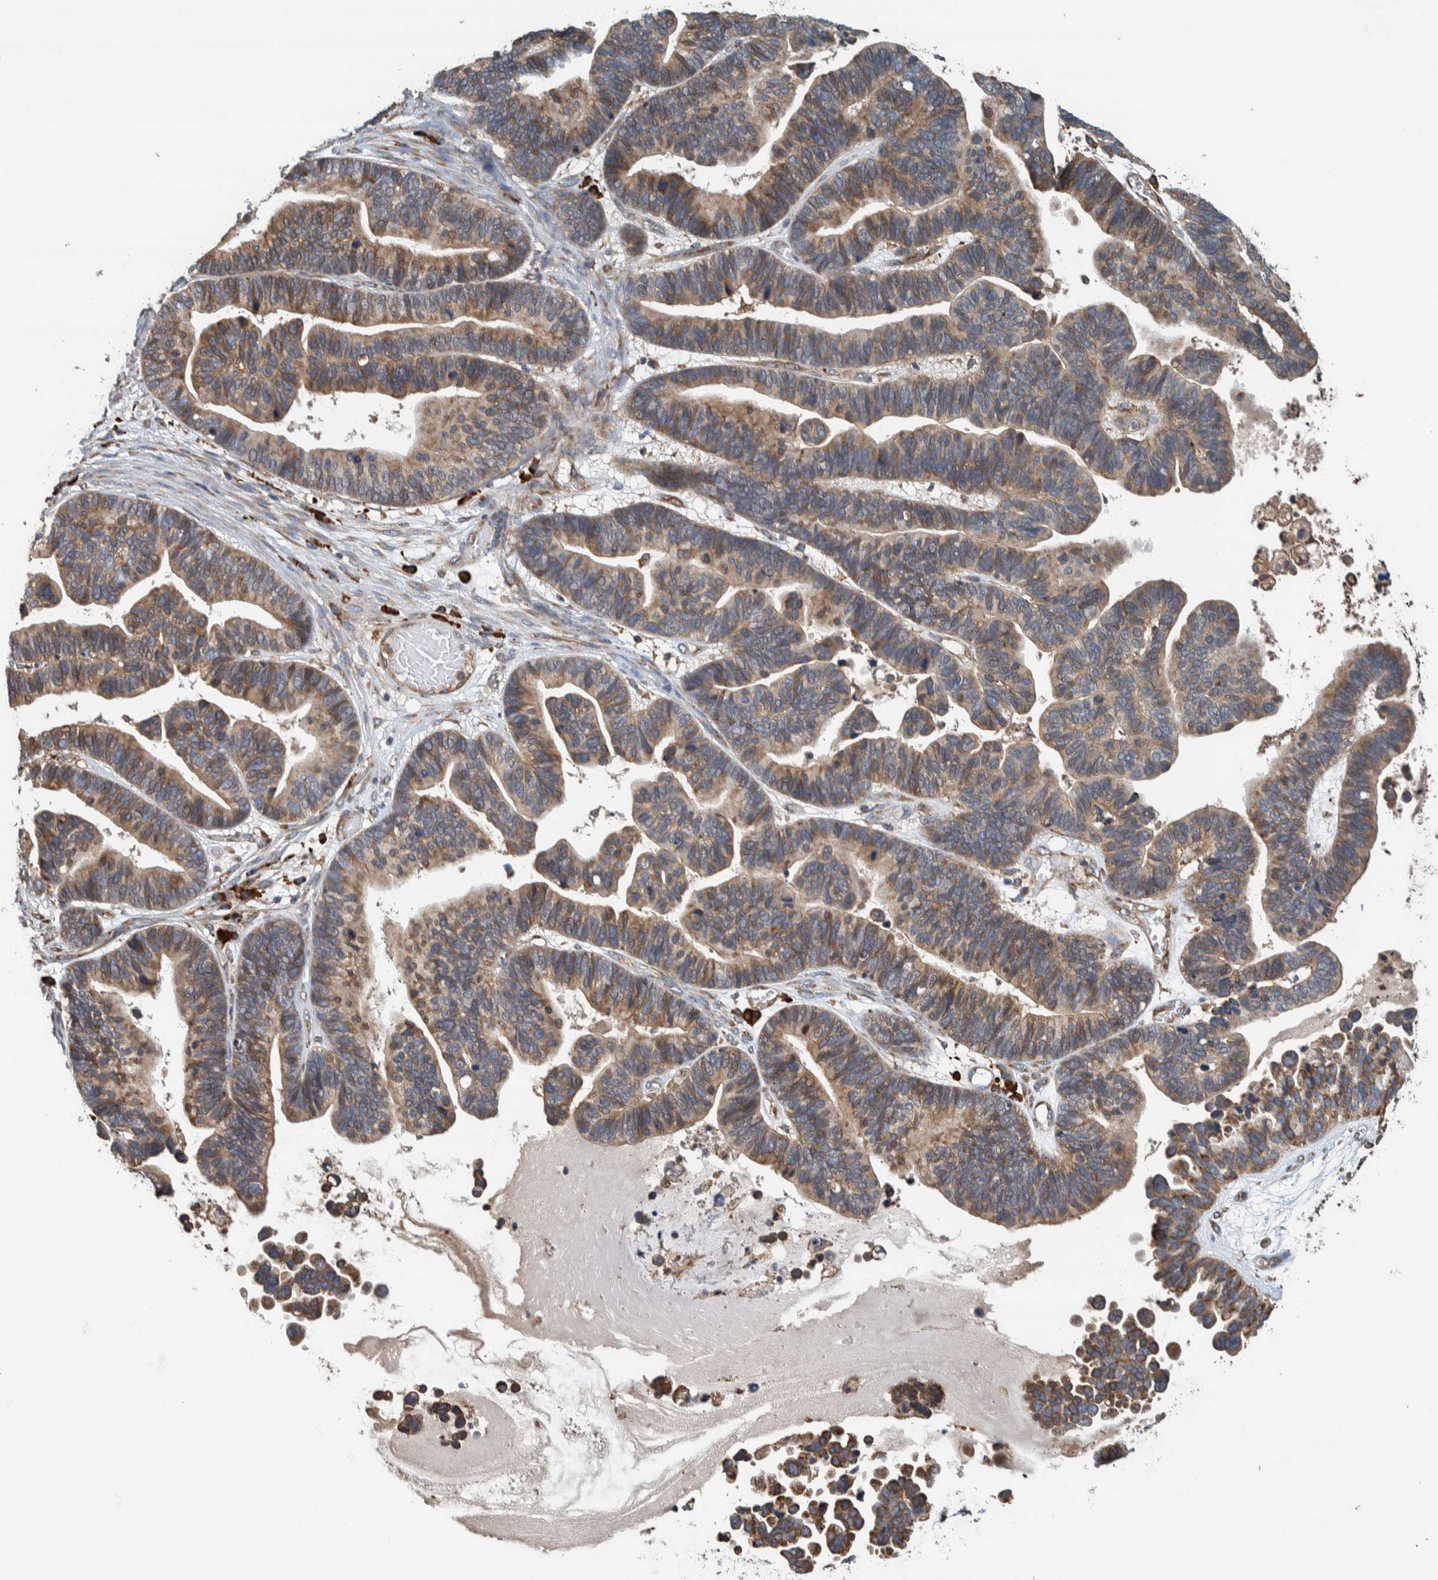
{"staining": {"intensity": "moderate", "quantity": ">75%", "location": "cytoplasmic/membranous"}, "tissue": "ovarian cancer", "cell_type": "Tumor cells", "image_type": "cancer", "snomed": [{"axis": "morphology", "description": "Cystadenocarcinoma, serous, NOS"}, {"axis": "topography", "description": "Ovary"}], "caption": "Ovarian serous cystadenocarcinoma stained for a protein (brown) shows moderate cytoplasmic/membranous positive positivity in about >75% of tumor cells.", "gene": "PLA2G3", "patient": {"sex": "female", "age": 56}}